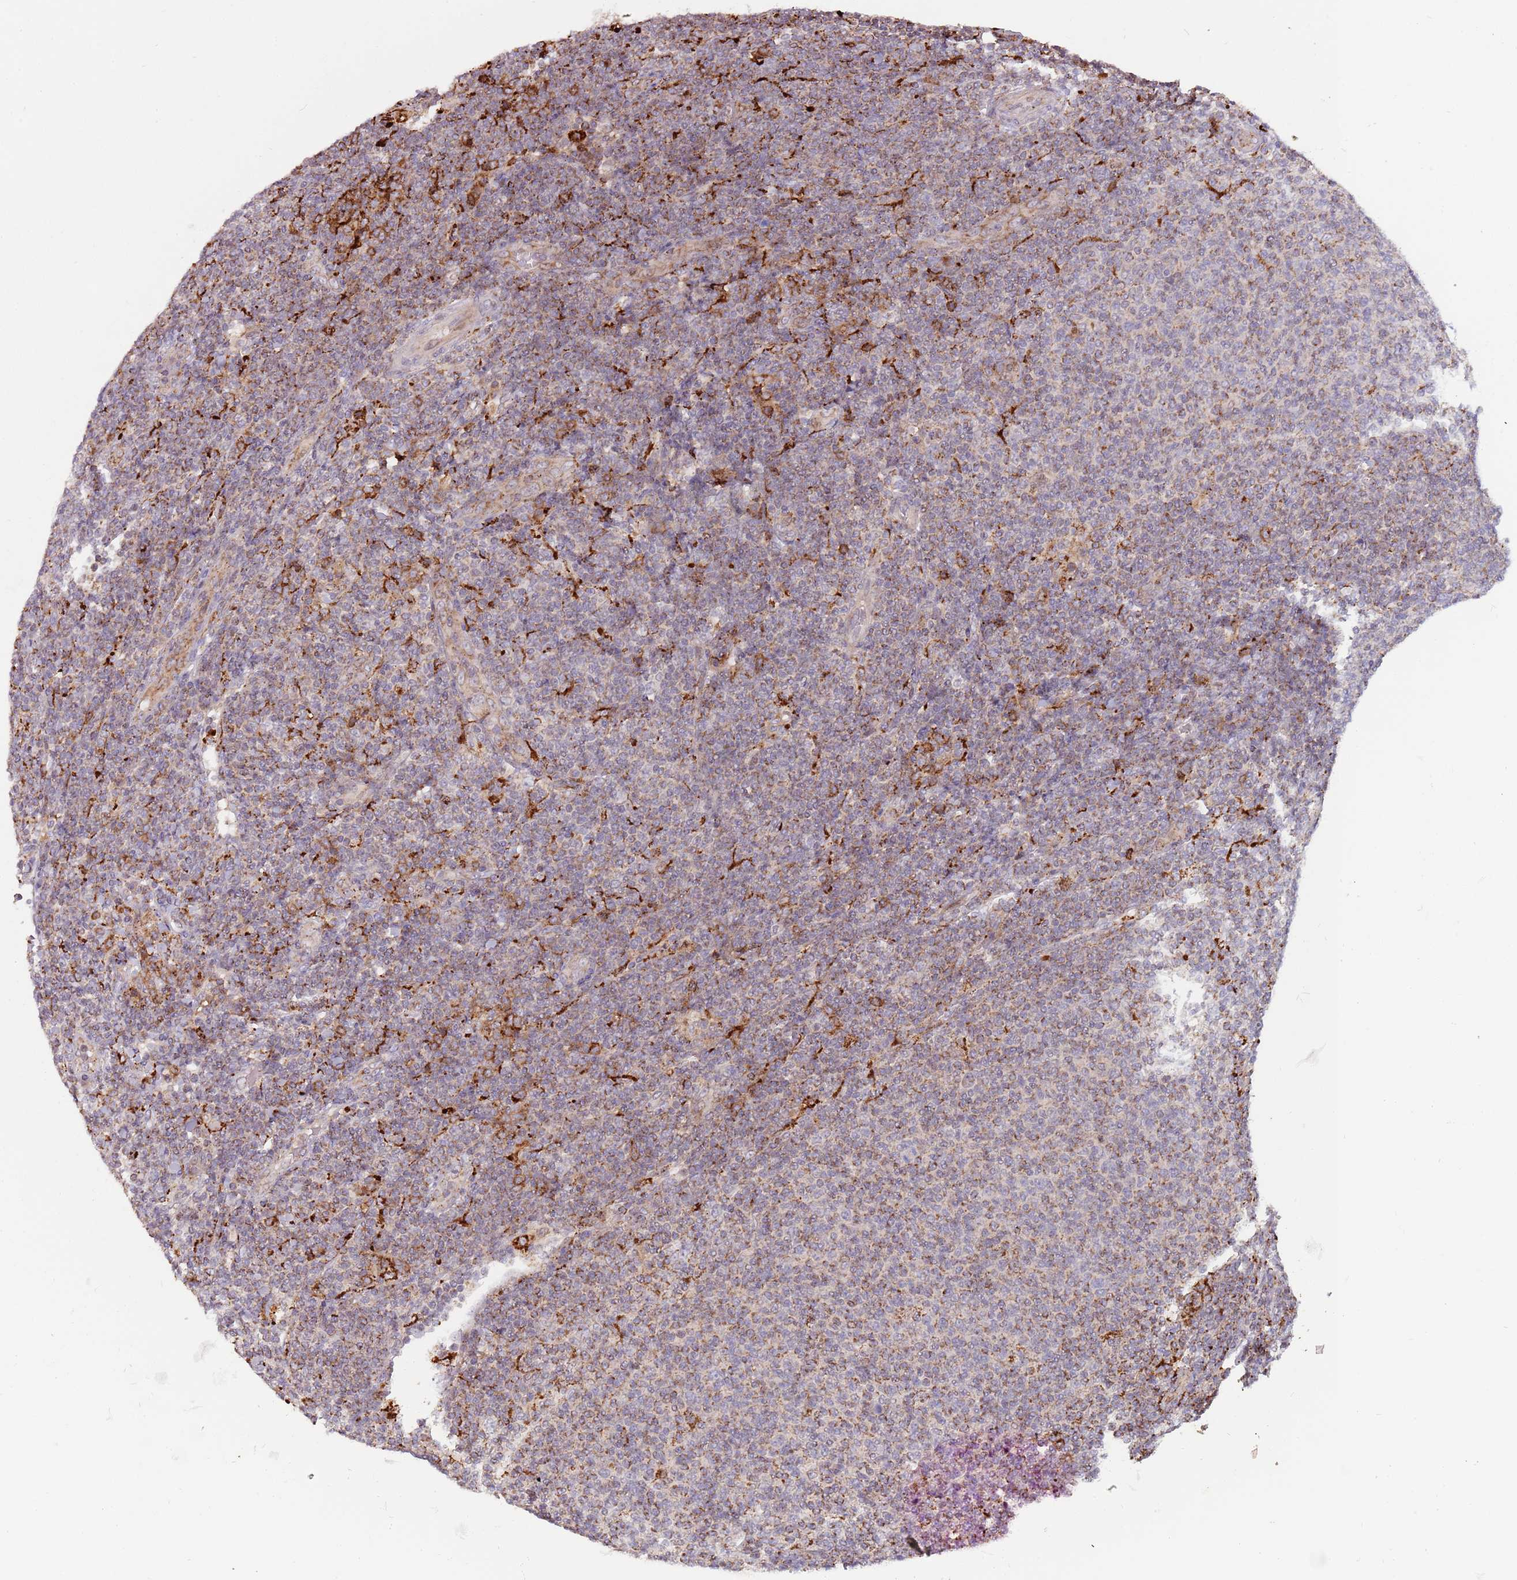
{"staining": {"intensity": "moderate", "quantity": "25%-75%", "location": "cytoplasmic/membranous"}, "tissue": "lymphoma", "cell_type": "Tumor cells", "image_type": "cancer", "snomed": [{"axis": "morphology", "description": "Malignant lymphoma, non-Hodgkin's type, Low grade"}, {"axis": "topography", "description": "Lymph node"}], "caption": "A brown stain shows moderate cytoplasmic/membranous expression of a protein in lymphoma tumor cells. (Brightfield microscopy of DAB IHC at high magnification).", "gene": "ULK3", "patient": {"sex": "male", "age": 66}}